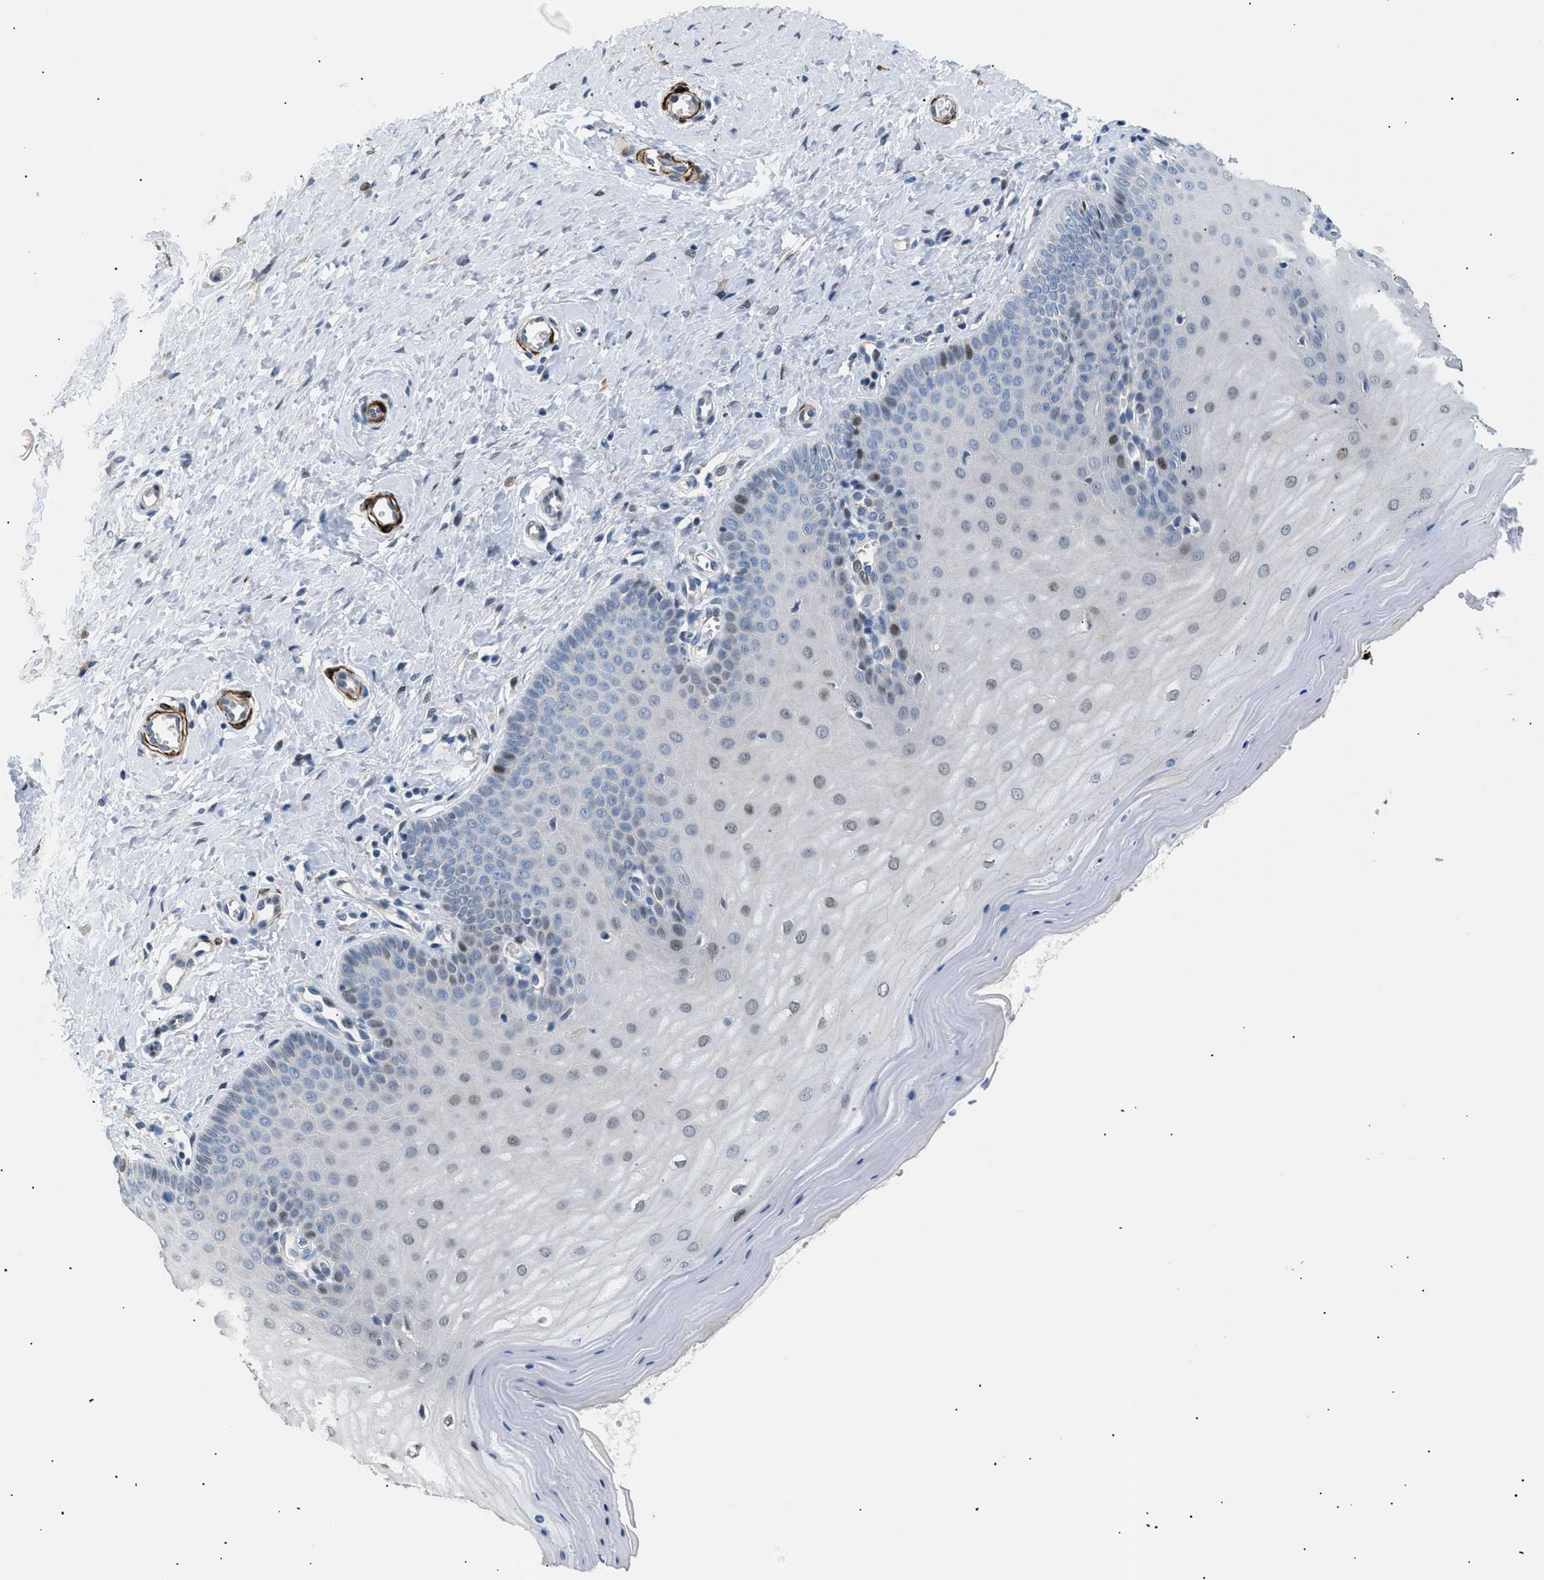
{"staining": {"intensity": "moderate", "quantity": "<25%", "location": "nuclear"}, "tissue": "cervix", "cell_type": "Squamous epithelial cells", "image_type": "normal", "snomed": [{"axis": "morphology", "description": "Normal tissue, NOS"}, {"axis": "topography", "description": "Cervix"}], "caption": "The micrograph shows staining of benign cervix, revealing moderate nuclear protein positivity (brown color) within squamous epithelial cells.", "gene": "ICA1", "patient": {"sex": "female", "age": 55}}